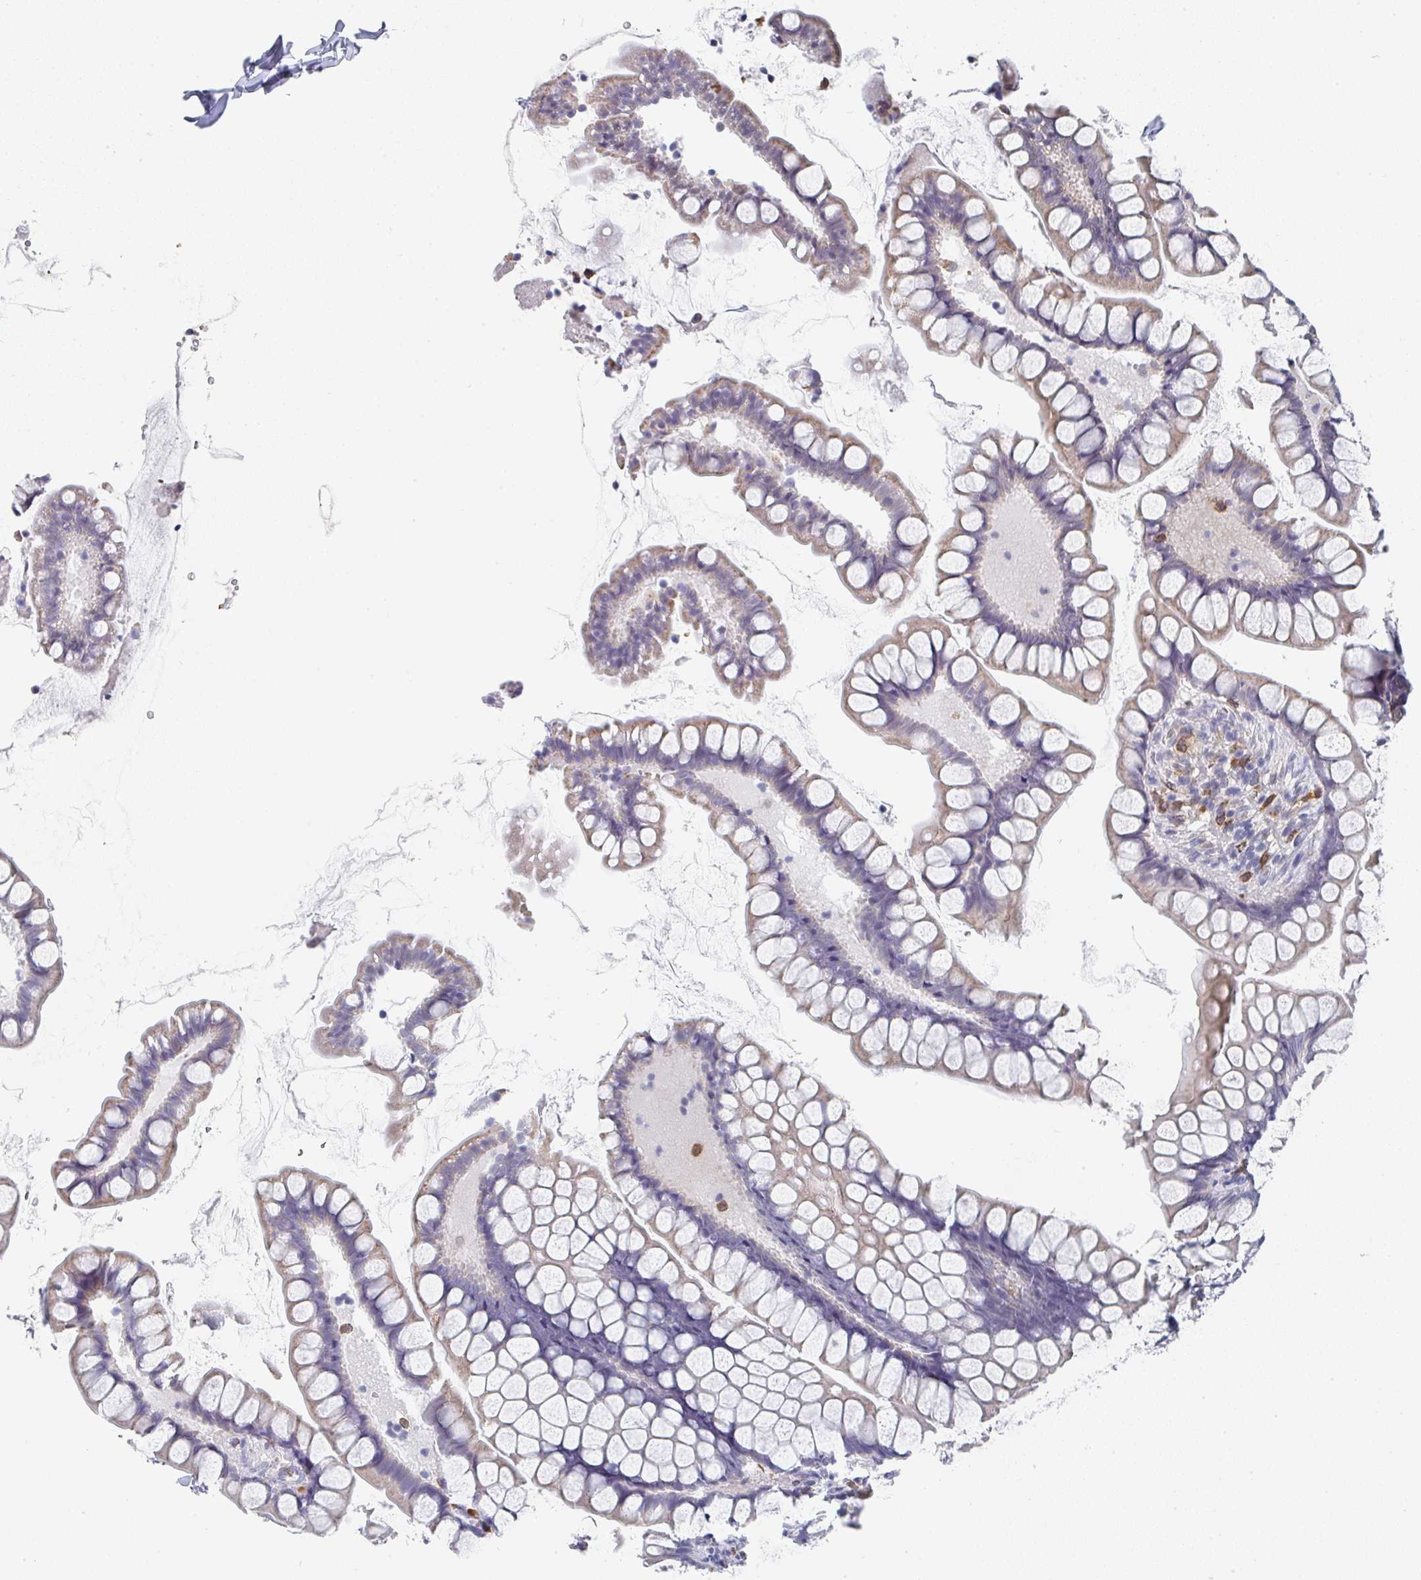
{"staining": {"intensity": "strong", "quantity": "<25%", "location": "cytoplasmic/membranous"}, "tissue": "small intestine", "cell_type": "Glandular cells", "image_type": "normal", "snomed": [{"axis": "morphology", "description": "Normal tissue, NOS"}, {"axis": "topography", "description": "Small intestine"}], "caption": "Strong cytoplasmic/membranous protein staining is seen in approximately <25% of glandular cells in small intestine. The protein is stained brown, and the nuclei are stained in blue (DAB IHC with brightfield microscopy, high magnification).", "gene": "NCF1", "patient": {"sex": "male", "age": 70}}